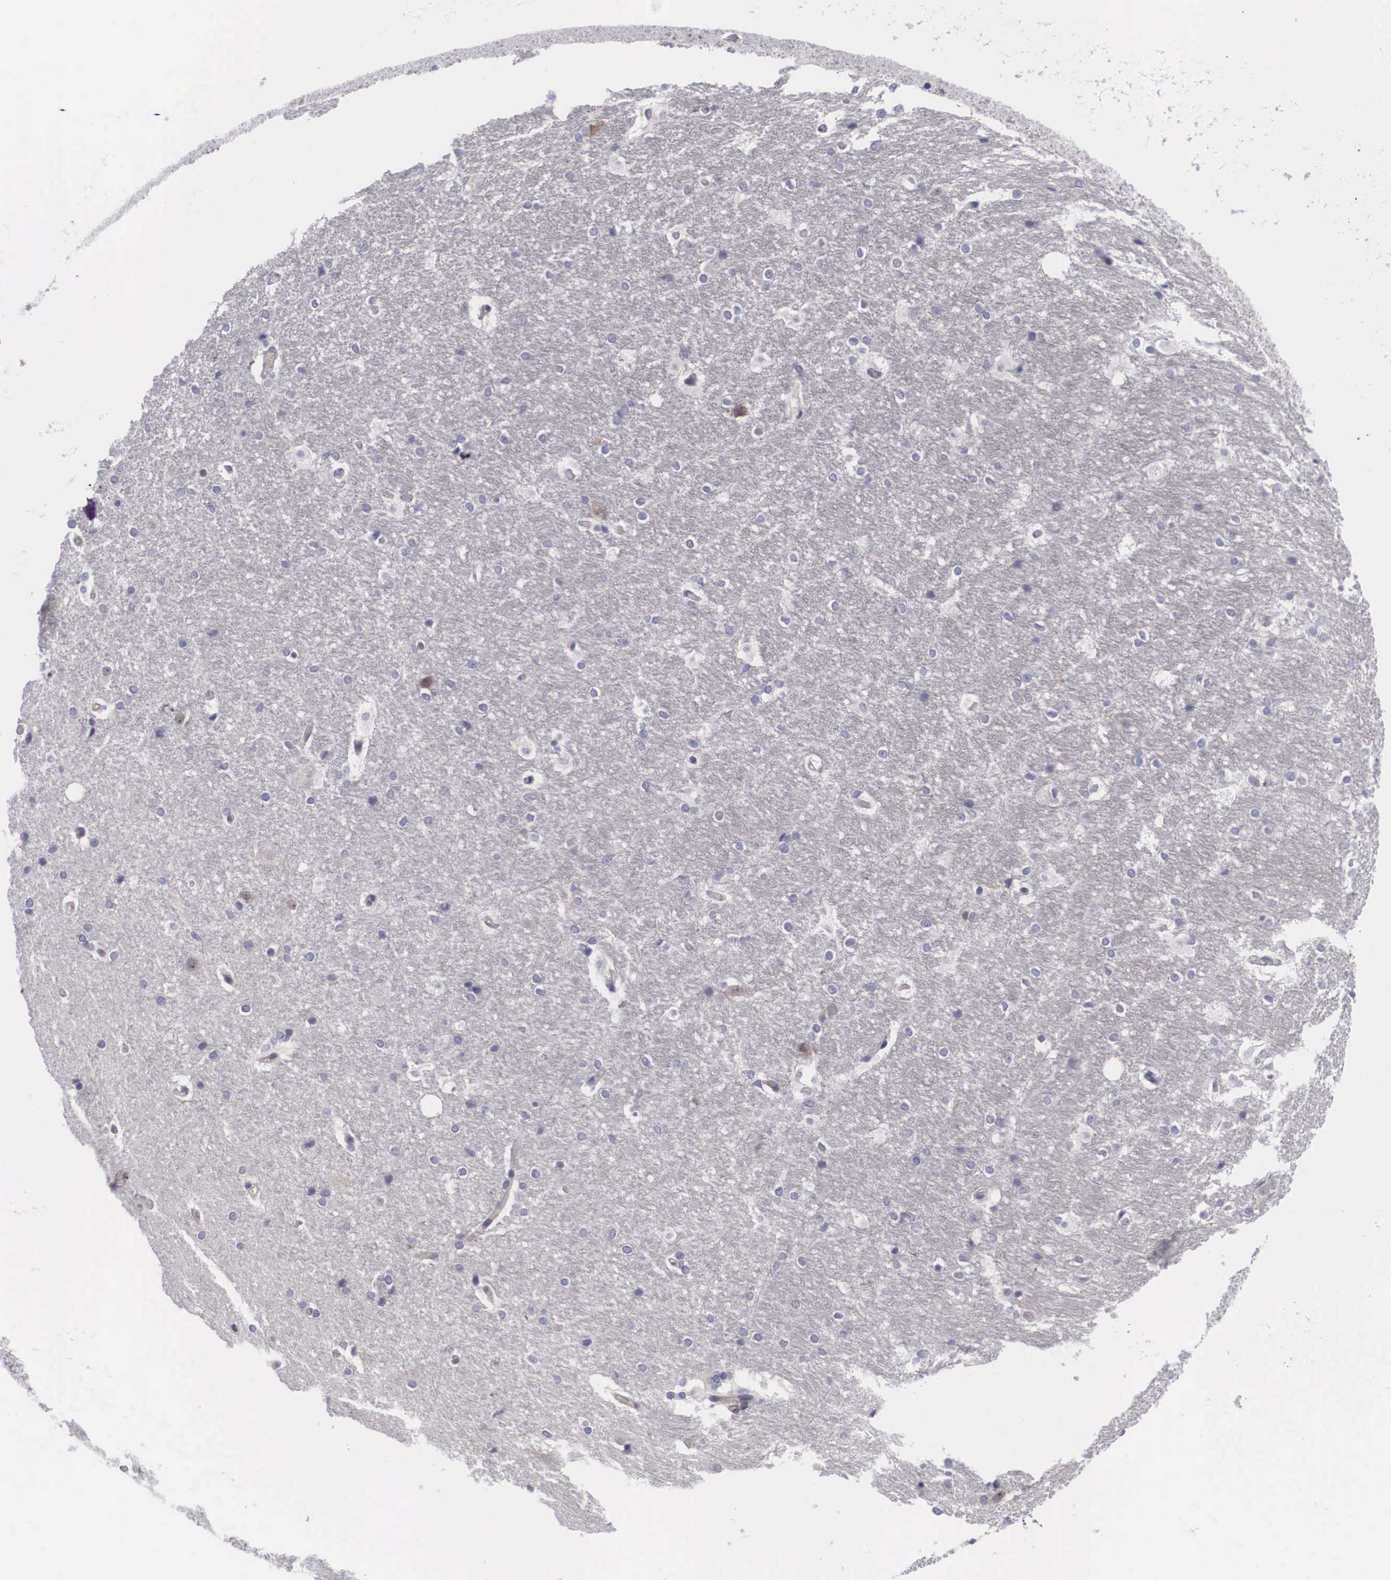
{"staining": {"intensity": "moderate", "quantity": "25%-75%", "location": "cytoplasmic/membranous"}, "tissue": "hippocampus", "cell_type": "Glial cells", "image_type": "normal", "snomed": [{"axis": "morphology", "description": "Normal tissue, NOS"}, {"axis": "topography", "description": "Hippocampus"}], "caption": "Glial cells demonstrate medium levels of moderate cytoplasmic/membranous staining in approximately 25%-75% of cells in normal hippocampus.", "gene": "MAST4", "patient": {"sex": "female", "age": 19}}